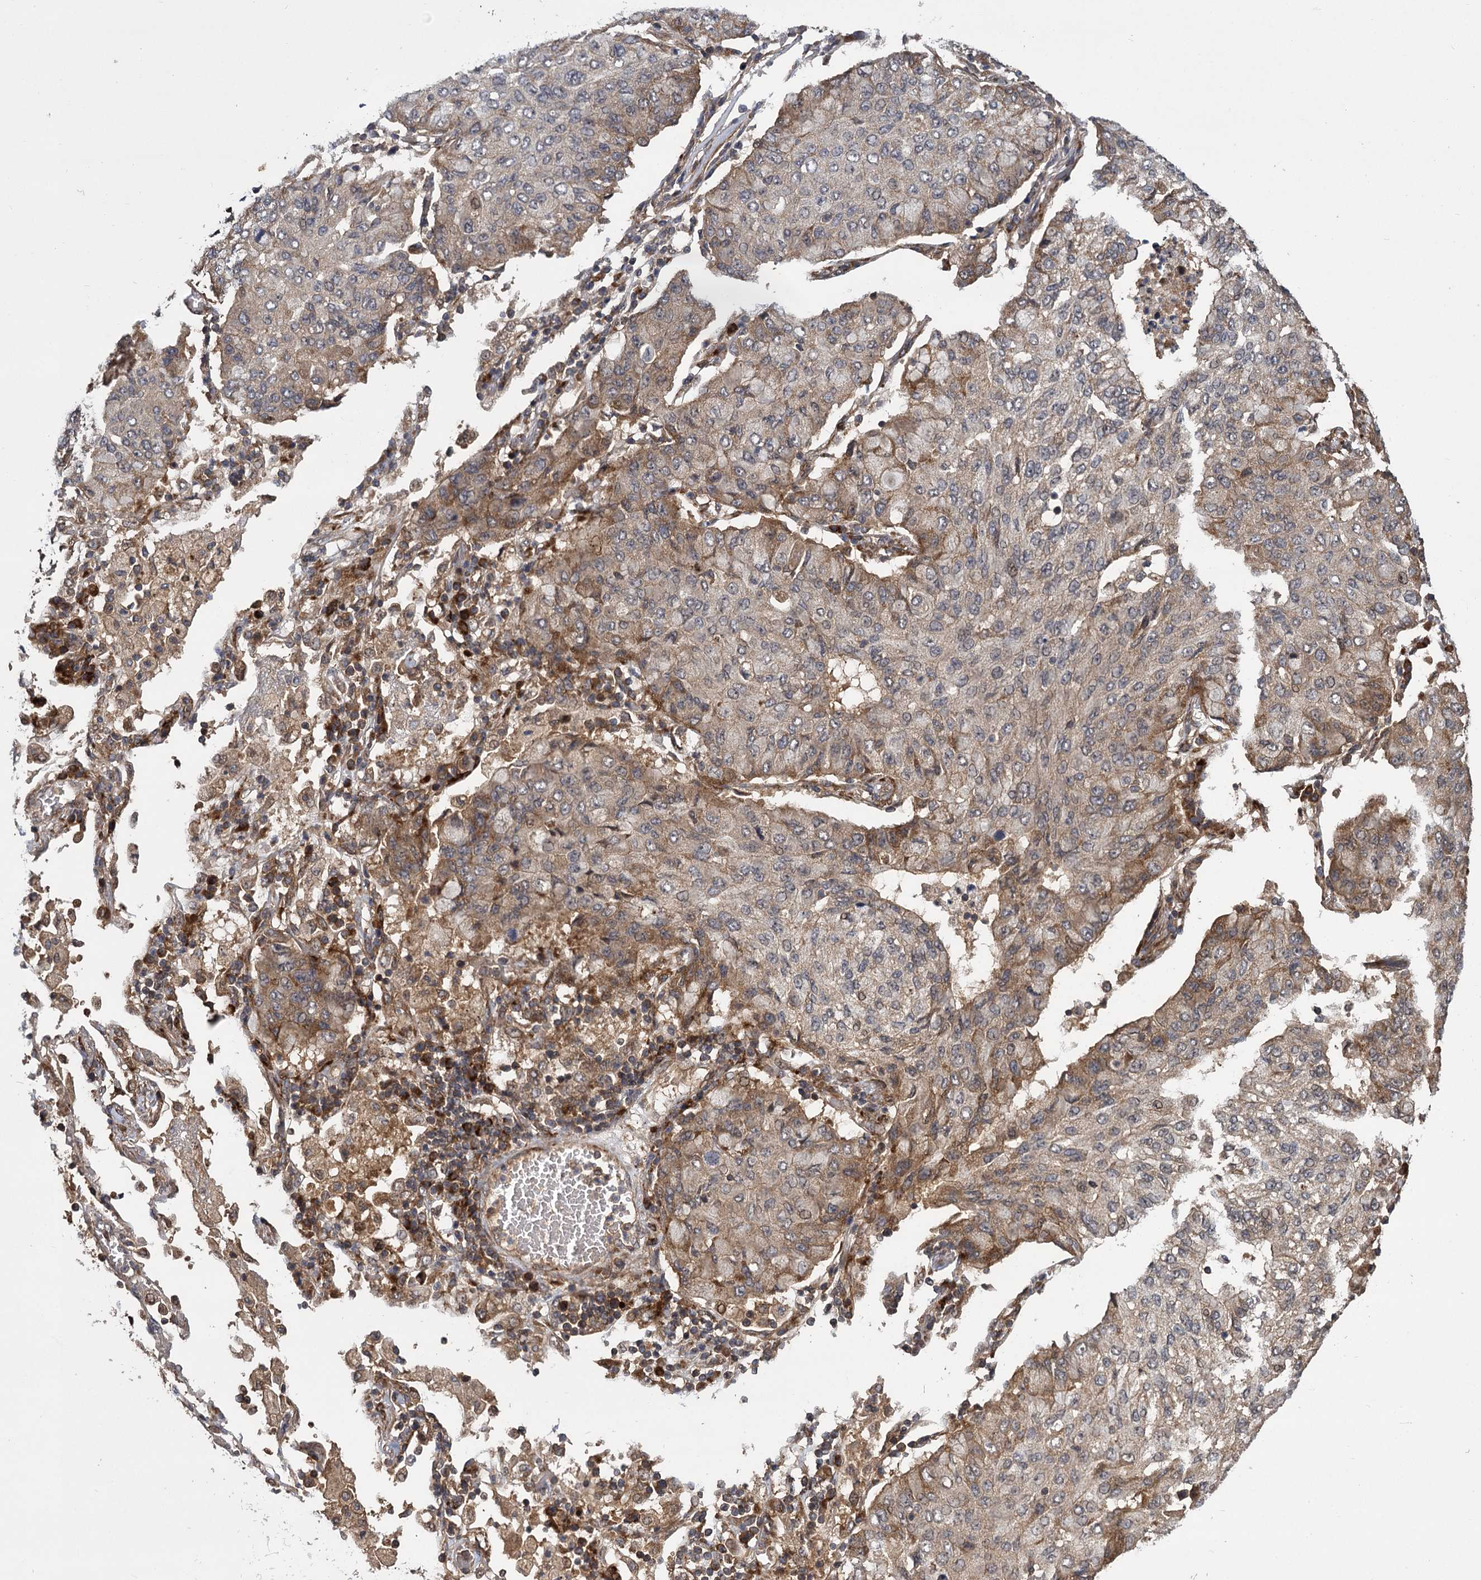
{"staining": {"intensity": "moderate", "quantity": "25%-75%", "location": "cytoplasmic/membranous"}, "tissue": "lung cancer", "cell_type": "Tumor cells", "image_type": "cancer", "snomed": [{"axis": "morphology", "description": "Squamous cell carcinoma, NOS"}, {"axis": "topography", "description": "Lung"}], "caption": "Immunohistochemical staining of human lung squamous cell carcinoma reveals medium levels of moderate cytoplasmic/membranous protein positivity in about 25%-75% of tumor cells.", "gene": "INPPL1", "patient": {"sex": "male", "age": 74}}